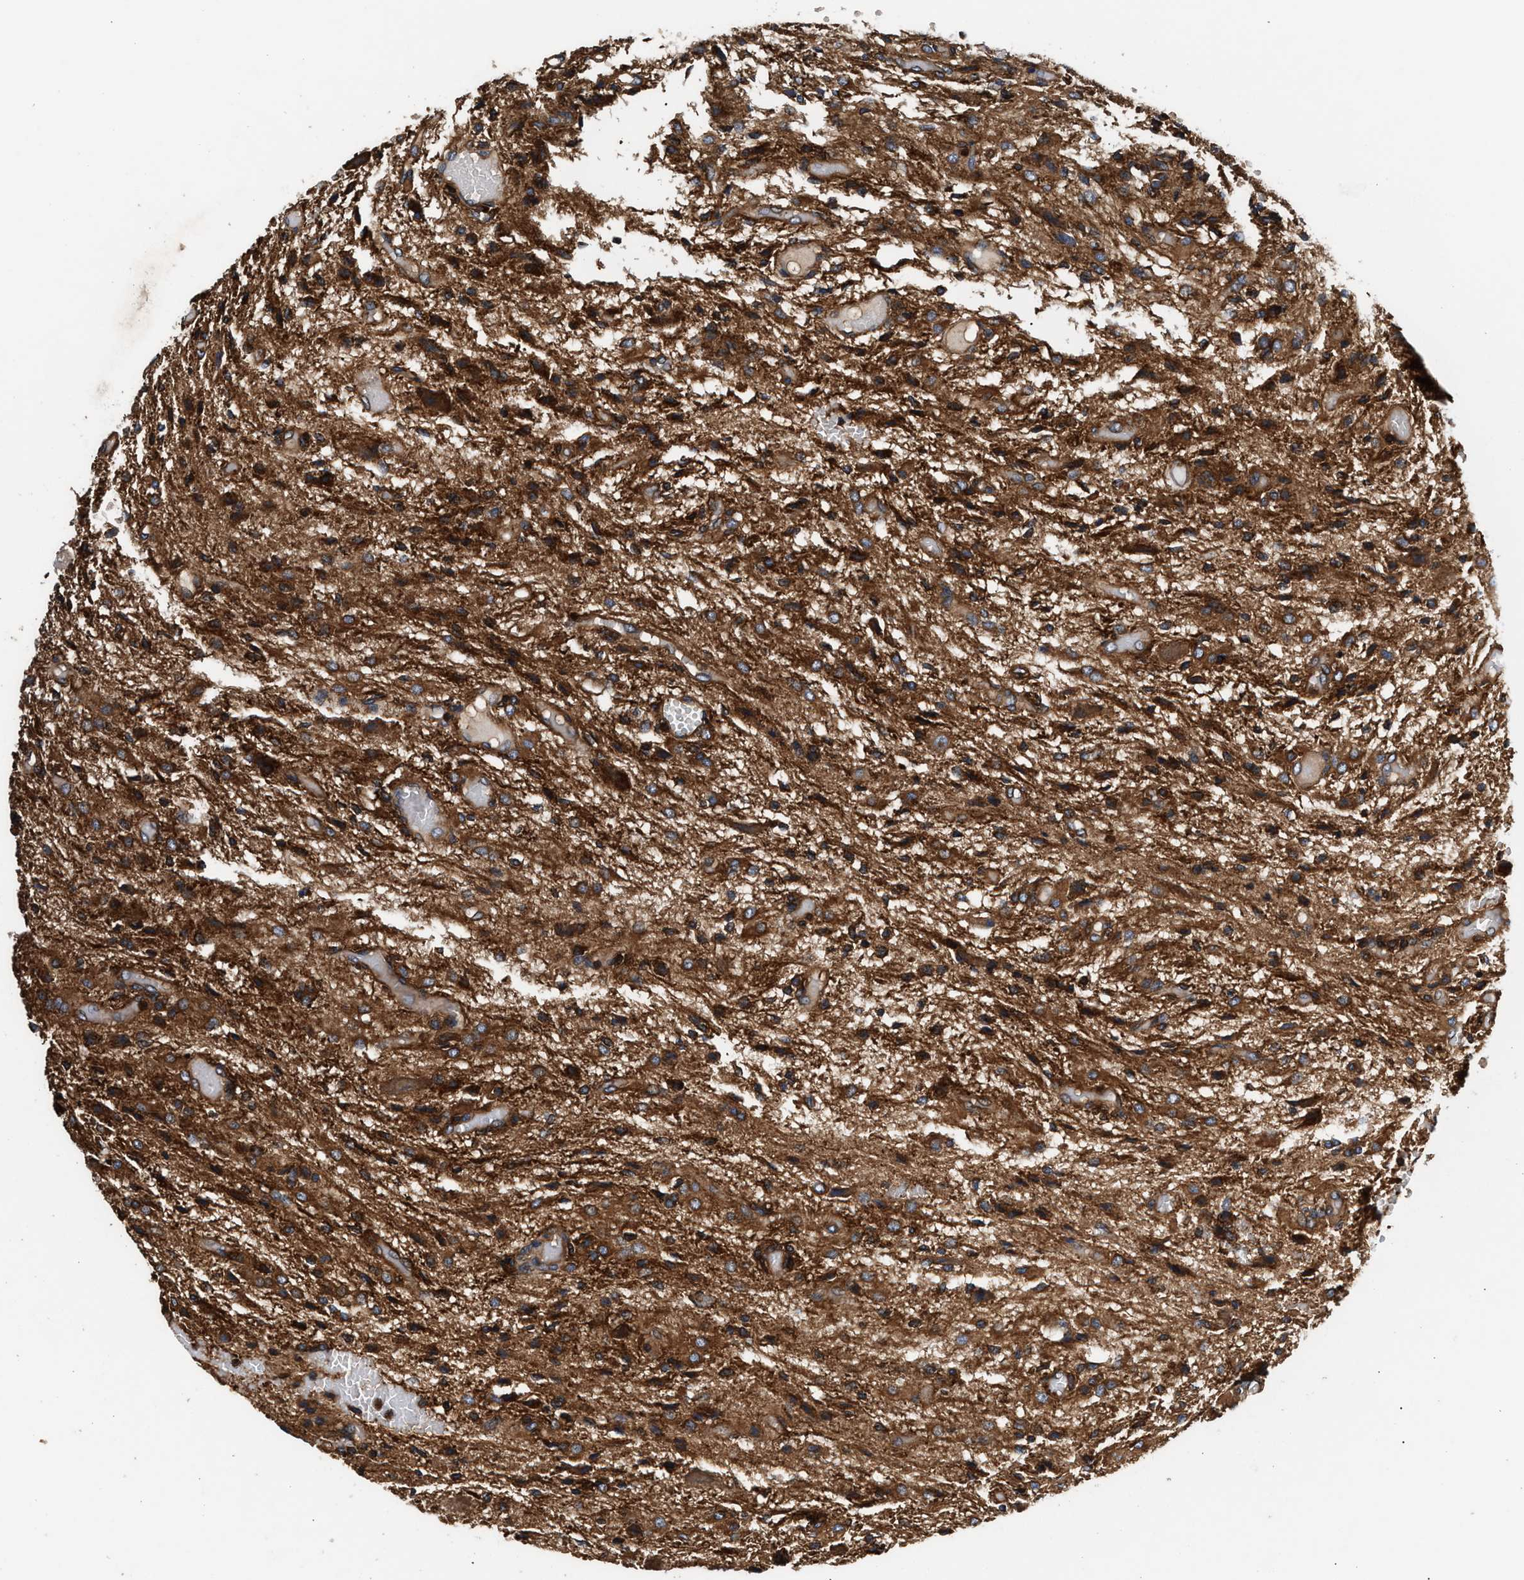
{"staining": {"intensity": "strong", "quantity": ">75%", "location": "cytoplasmic/membranous"}, "tissue": "glioma", "cell_type": "Tumor cells", "image_type": "cancer", "snomed": [{"axis": "morphology", "description": "Glioma, malignant, High grade"}, {"axis": "topography", "description": "Brain"}], "caption": "High-power microscopy captured an immunohistochemistry (IHC) micrograph of glioma, revealing strong cytoplasmic/membranous staining in about >75% of tumor cells.", "gene": "KYAT1", "patient": {"sex": "female", "age": 59}}